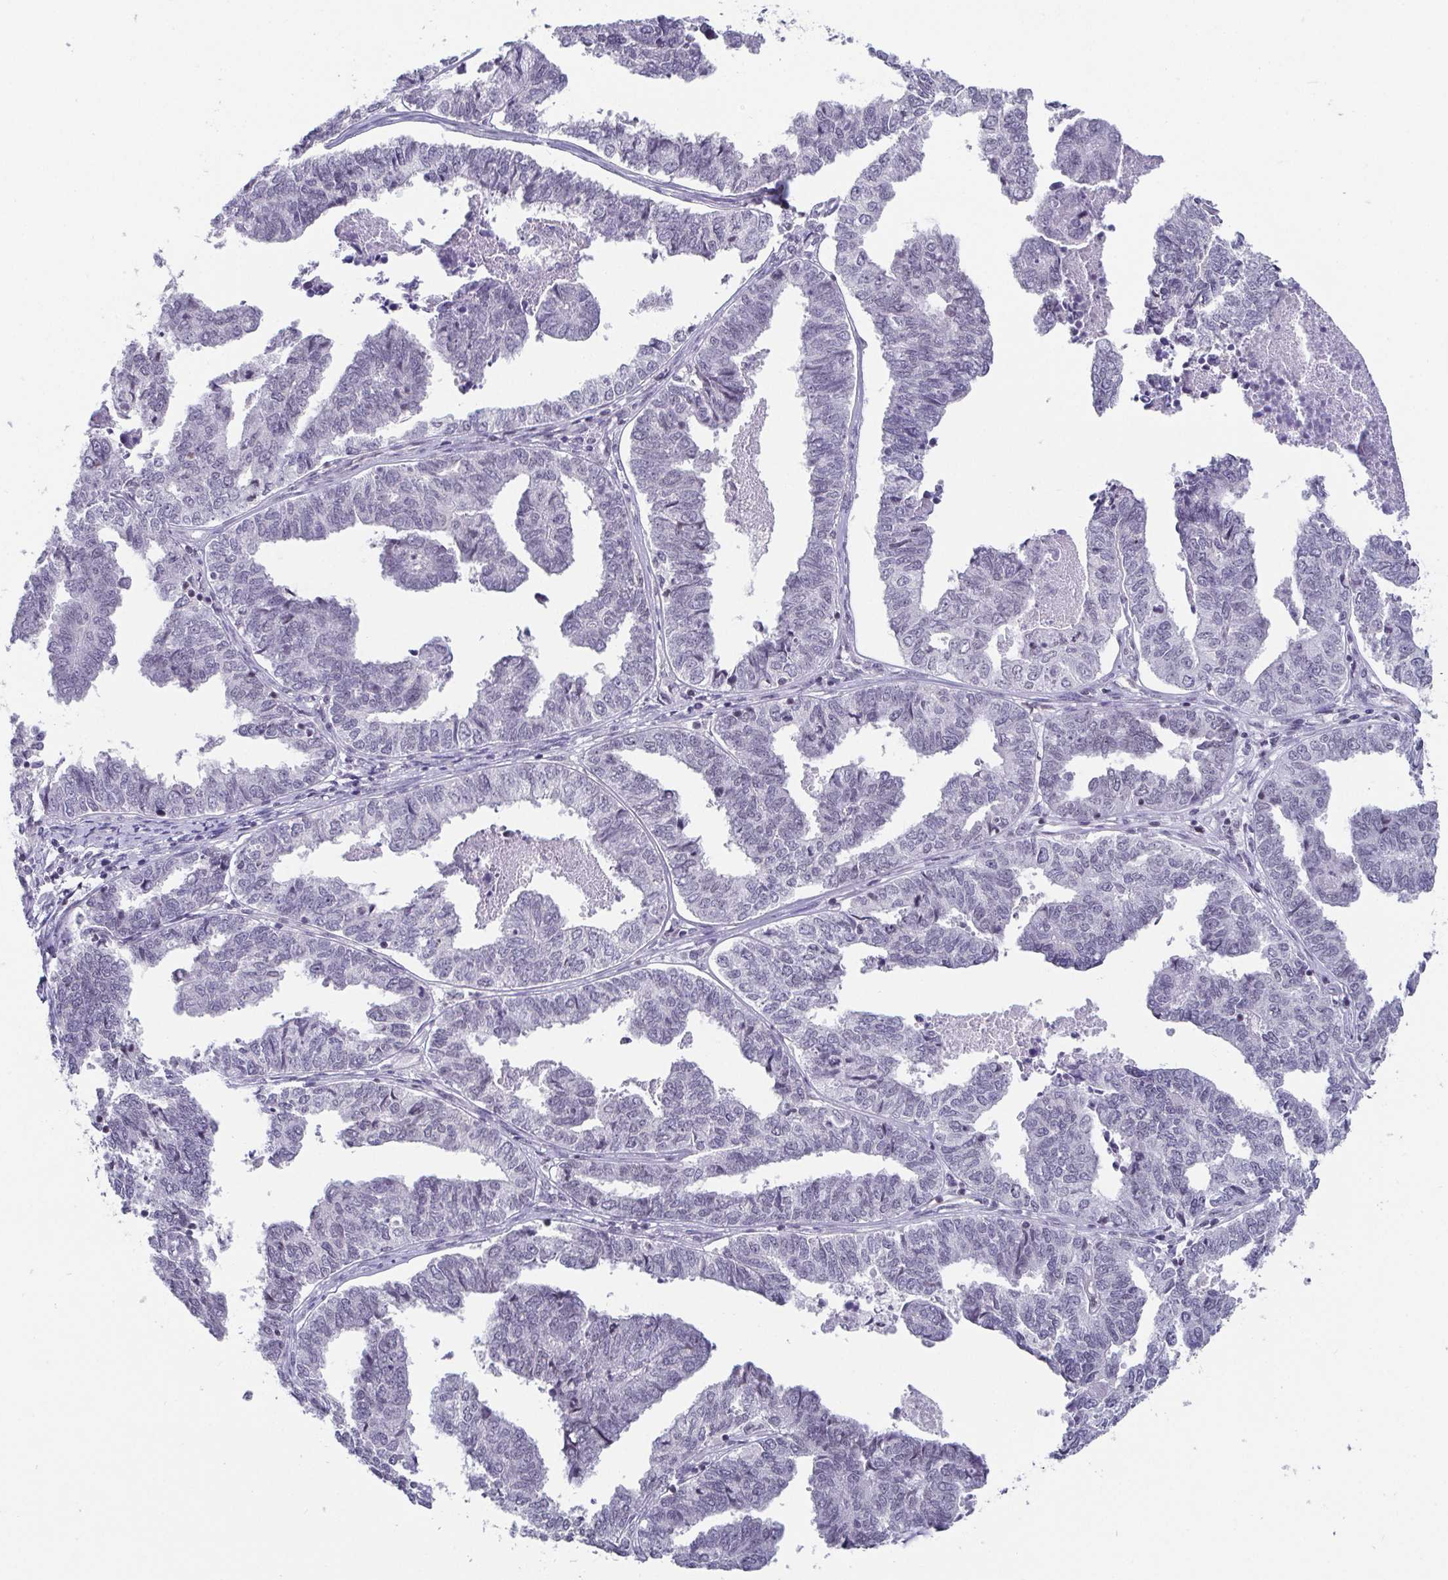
{"staining": {"intensity": "negative", "quantity": "none", "location": "none"}, "tissue": "endometrial cancer", "cell_type": "Tumor cells", "image_type": "cancer", "snomed": [{"axis": "morphology", "description": "Adenocarcinoma, NOS"}, {"axis": "topography", "description": "Endometrium"}], "caption": "A photomicrograph of human adenocarcinoma (endometrial) is negative for staining in tumor cells.", "gene": "CTCF", "patient": {"sex": "female", "age": 73}}